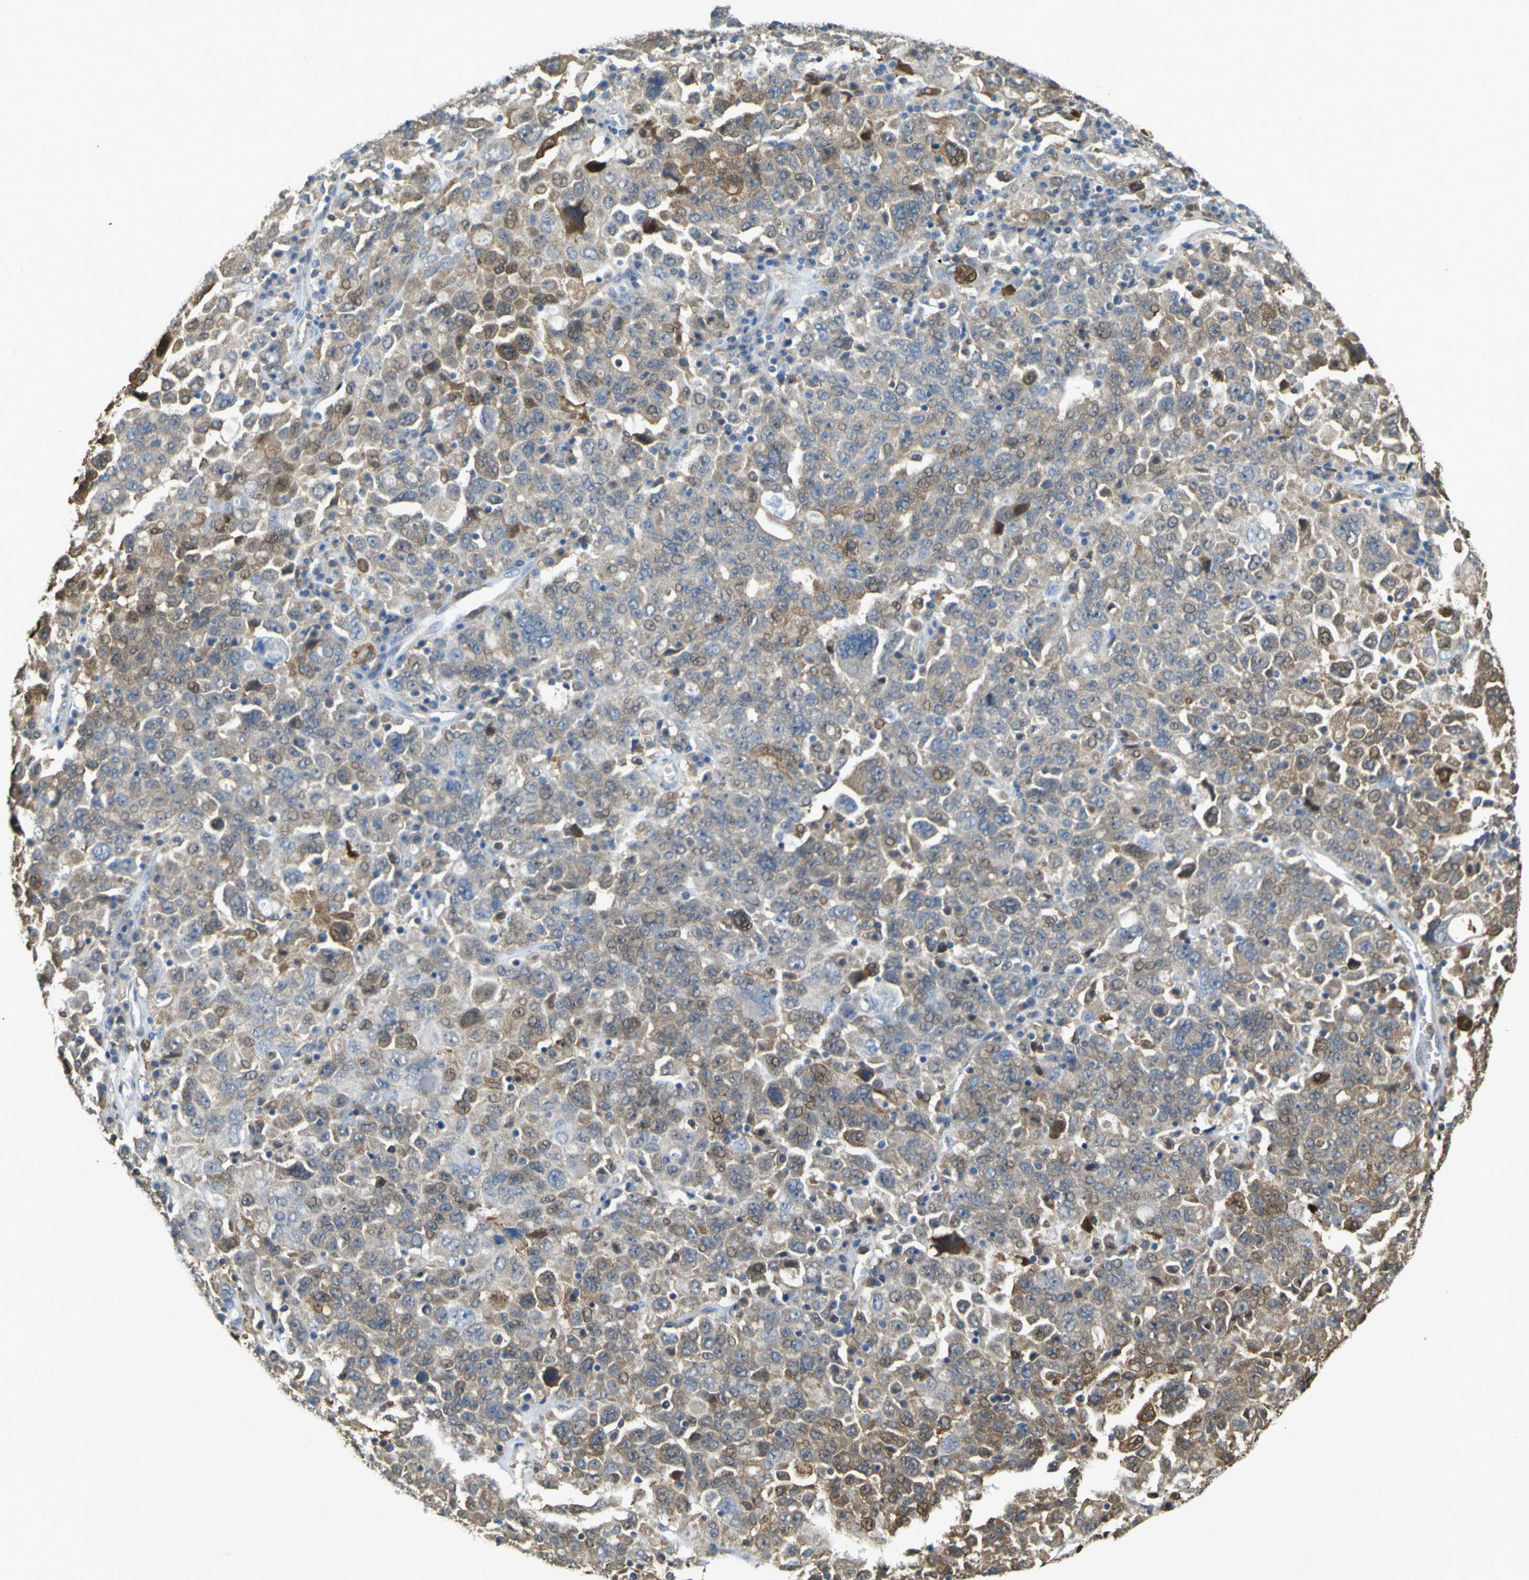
{"staining": {"intensity": "moderate", "quantity": "25%-75%", "location": "cytoplasmic/membranous"}, "tissue": "ovarian cancer", "cell_type": "Tumor cells", "image_type": "cancer", "snomed": [{"axis": "morphology", "description": "Carcinoma, endometroid"}, {"axis": "topography", "description": "Ovary"}], "caption": "This photomicrograph reveals immunohistochemistry staining of ovarian endometroid carcinoma, with medium moderate cytoplasmic/membranous staining in about 25%-75% of tumor cells.", "gene": "ABHD3", "patient": {"sex": "female", "age": 62}}